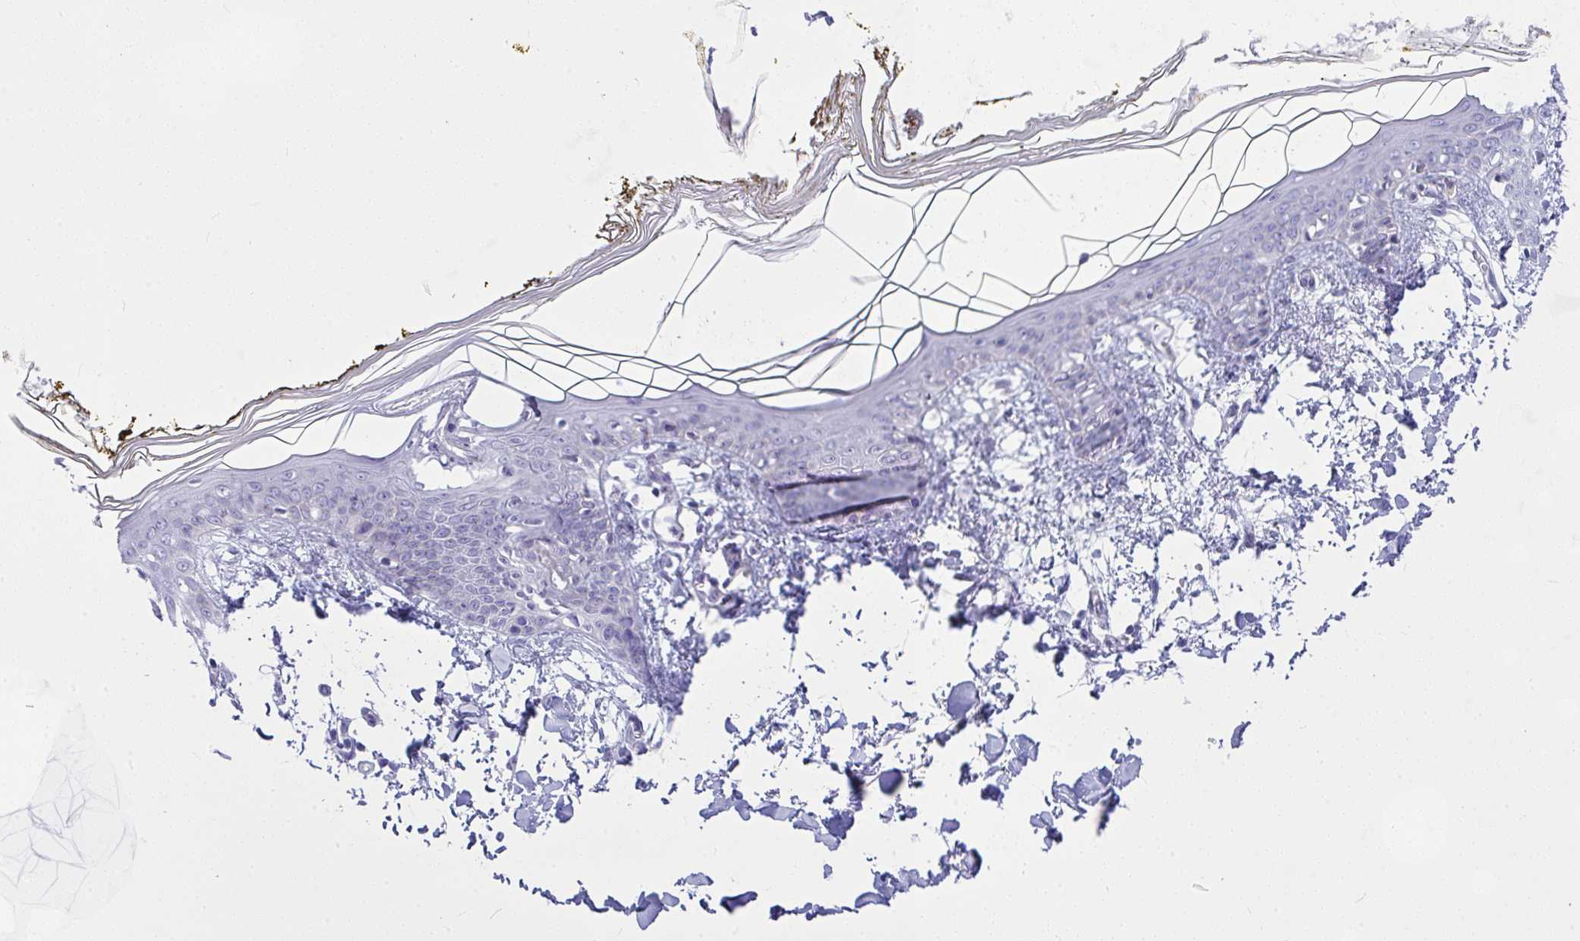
{"staining": {"intensity": "negative", "quantity": "none", "location": "none"}, "tissue": "skin", "cell_type": "Fibroblasts", "image_type": "normal", "snomed": [{"axis": "morphology", "description": "Normal tissue, NOS"}, {"axis": "topography", "description": "Skin"}], "caption": "Fibroblasts show no significant protein staining in benign skin. Brightfield microscopy of immunohistochemistry stained with DAB (3,3'-diaminobenzidine) (brown) and hematoxylin (blue), captured at high magnification.", "gene": "NFXL1", "patient": {"sex": "female", "age": 34}}